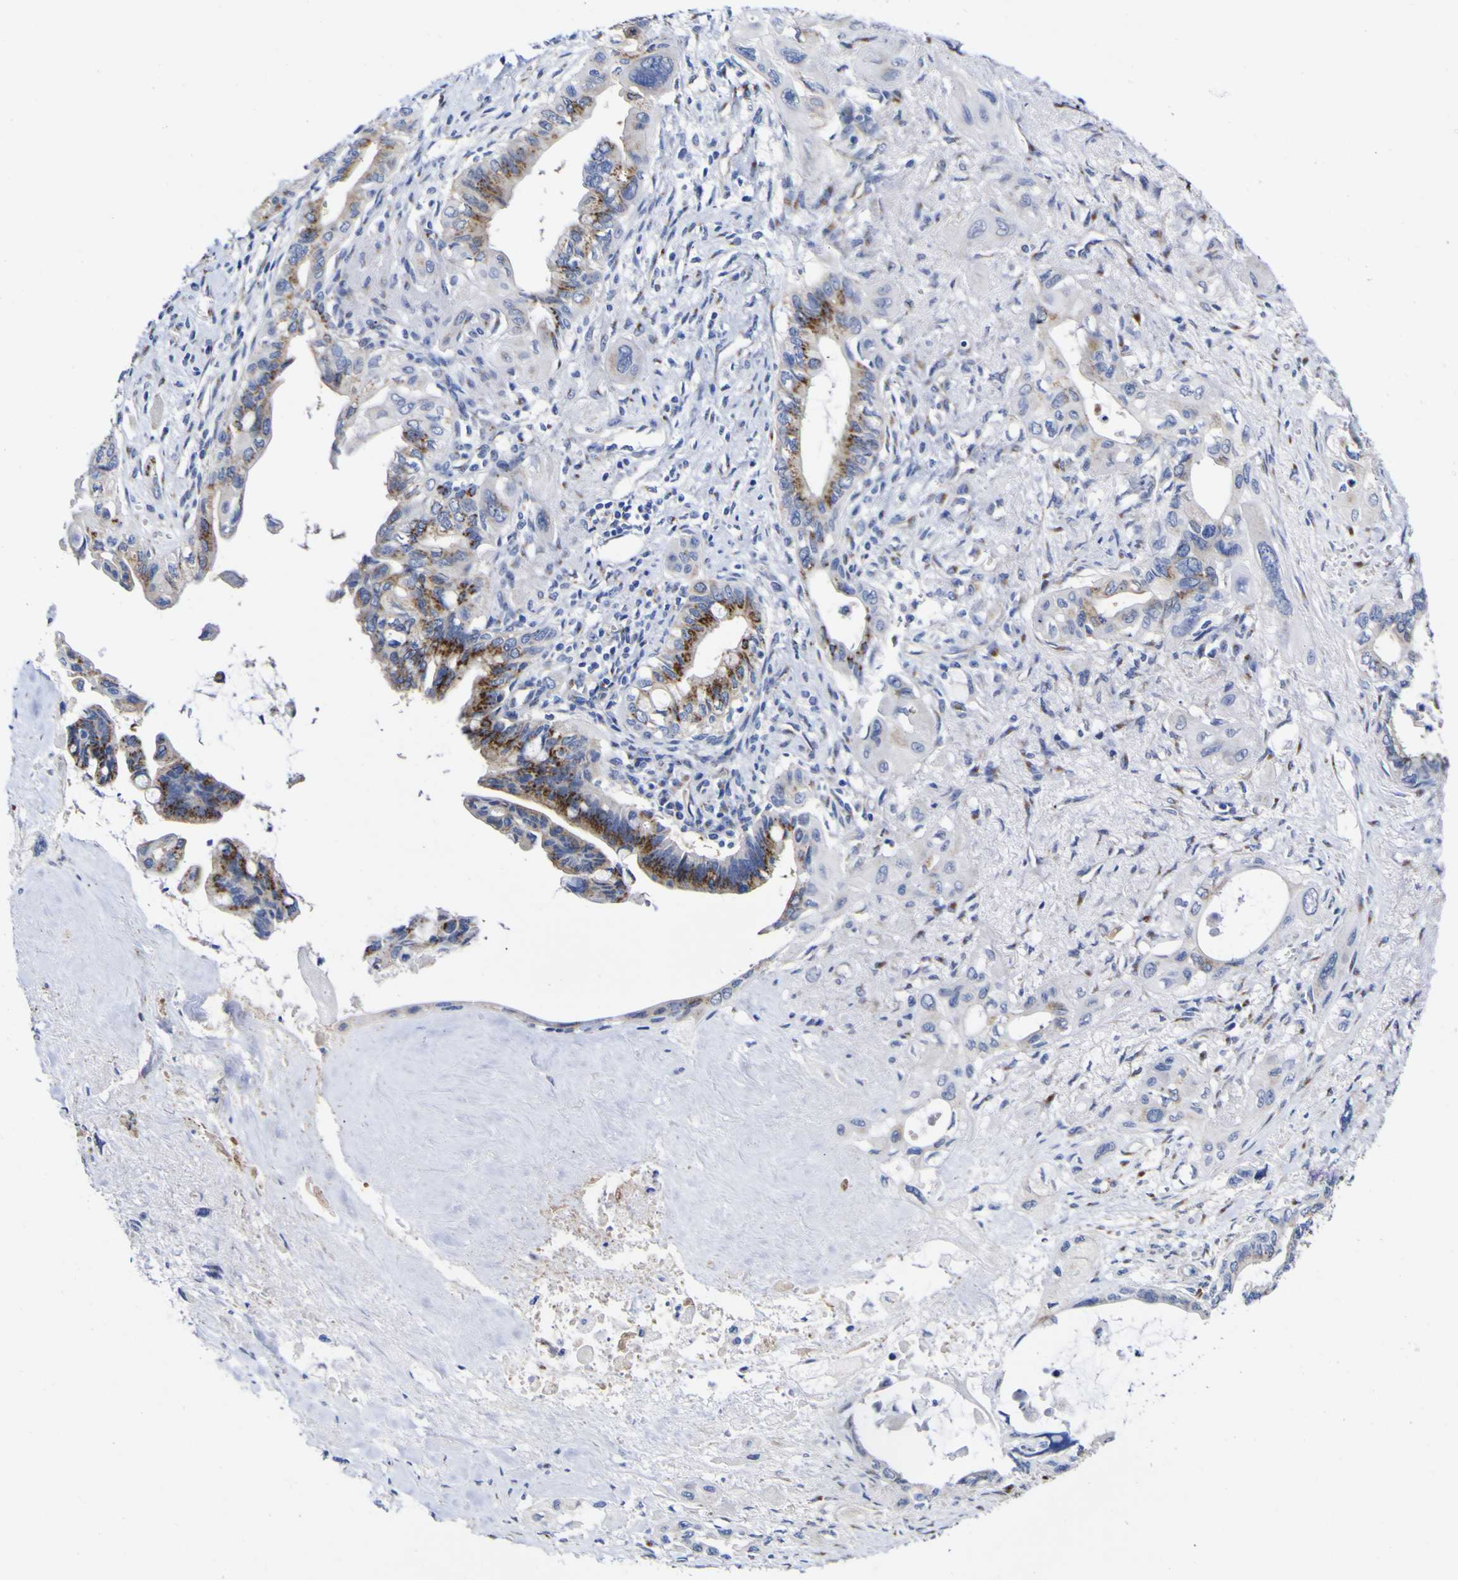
{"staining": {"intensity": "moderate", "quantity": "25%-75%", "location": "cytoplasmic/membranous"}, "tissue": "pancreatic cancer", "cell_type": "Tumor cells", "image_type": "cancer", "snomed": [{"axis": "morphology", "description": "Adenocarcinoma, NOS"}, {"axis": "topography", "description": "Pancreas"}], "caption": "A brown stain labels moderate cytoplasmic/membranous positivity of a protein in human pancreatic adenocarcinoma tumor cells.", "gene": "GOLM1", "patient": {"sex": "male", "age": 73}}